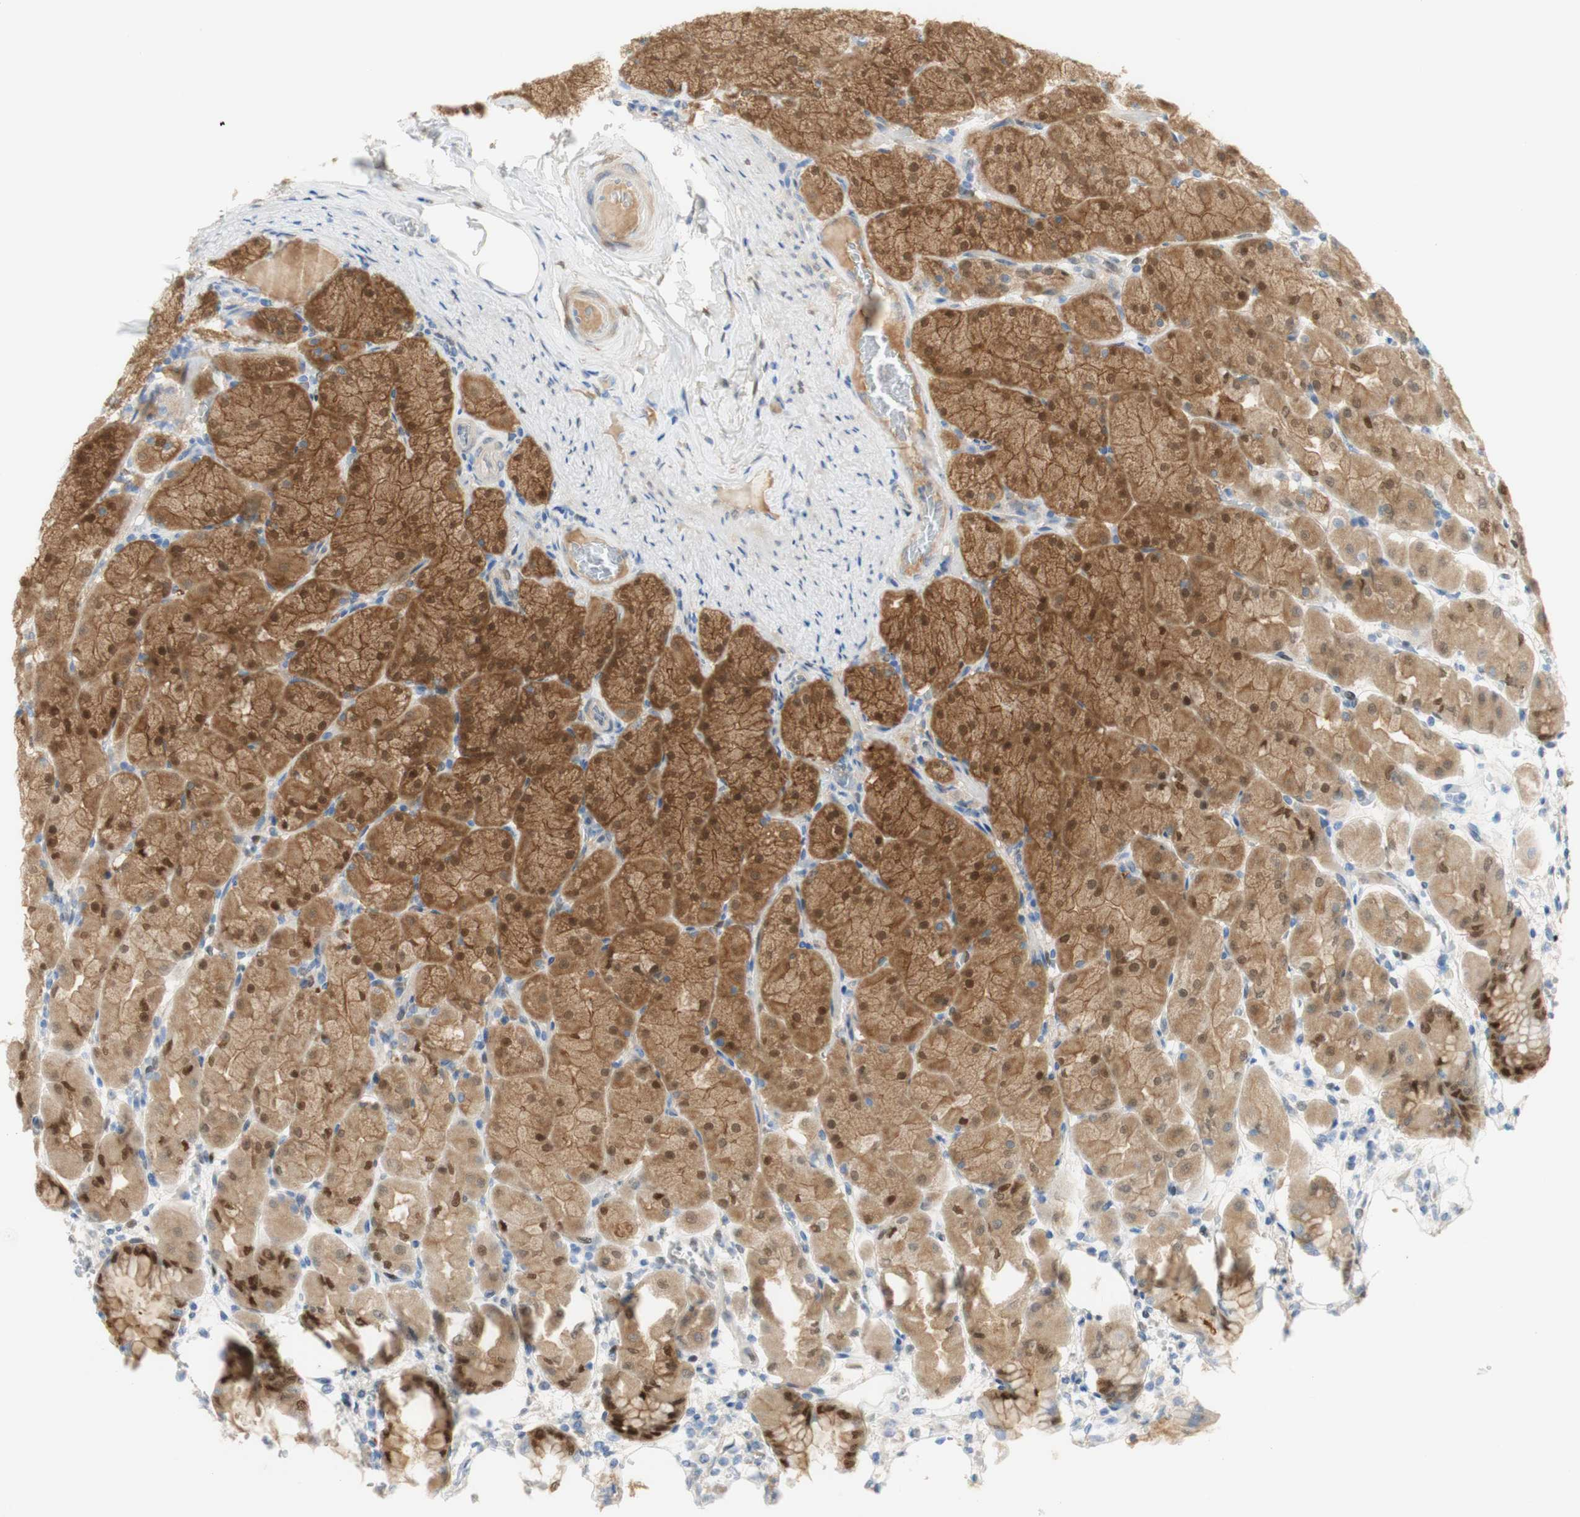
{"staining": {"intensity": "moderate", "quantity": ">75%", "location": "cytoplasmic/membranous,nuclear"}, "tissue": "stomach", "cell_type": "Glandular cells", "image_type": "normal", "snomed": [{"axis": "morphology", "description": "Normal tissue, NOS"}, {"axis": "topography", "description": "Stomach, upper"}], "caption": "The image shows immunohistochemical staining of normal stomach. There is moderate cytoplasmic/membranous,nuclear positivity is seen in approximately >75% of glandular cells. (brown staining indicates protein expression, while blue staining denotes nuclei).", "gene": "SELENBP1", "patient": {"sex": "female", "age": 56}}